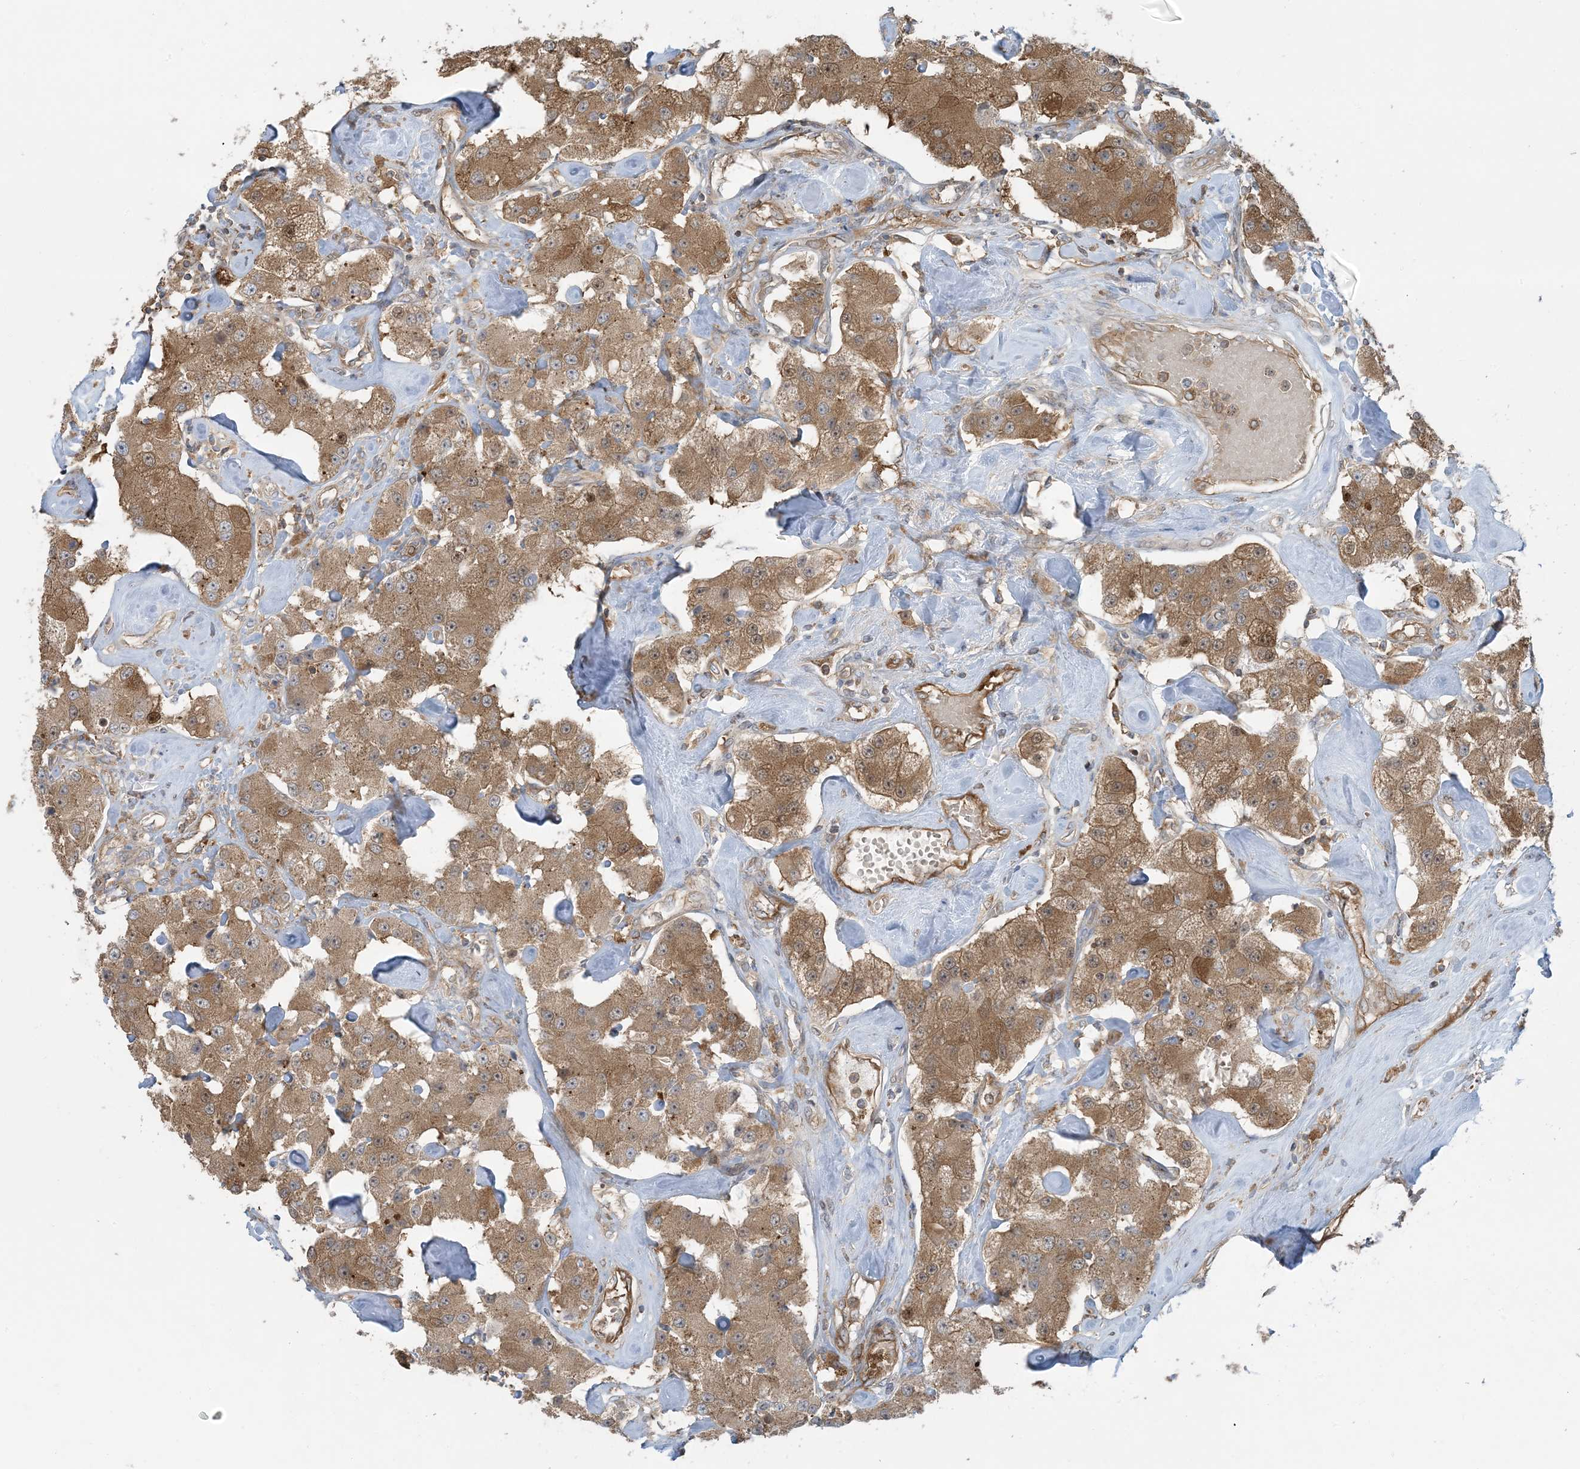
{"staining": {"intensity": "moderate", "quantity": ">75%", "location": "cytoplasmic/membranous"}, "tissue": "carcinoid", "cell_type": "Tumor cells", "image_type": "cancer", "snomed": [{"axis": "morphology", "description": "Carcinoid, malignant, NOS"}, {"axis": "topography", "description": "Pancreas"}], "caption": "Protein analysis of carcinoid tissue shows moderate cytoplasmic/membranous expression in about >75% of tumor cells.", "gene": "OLA1", "patient": {"sex": "male", "age": 41}}